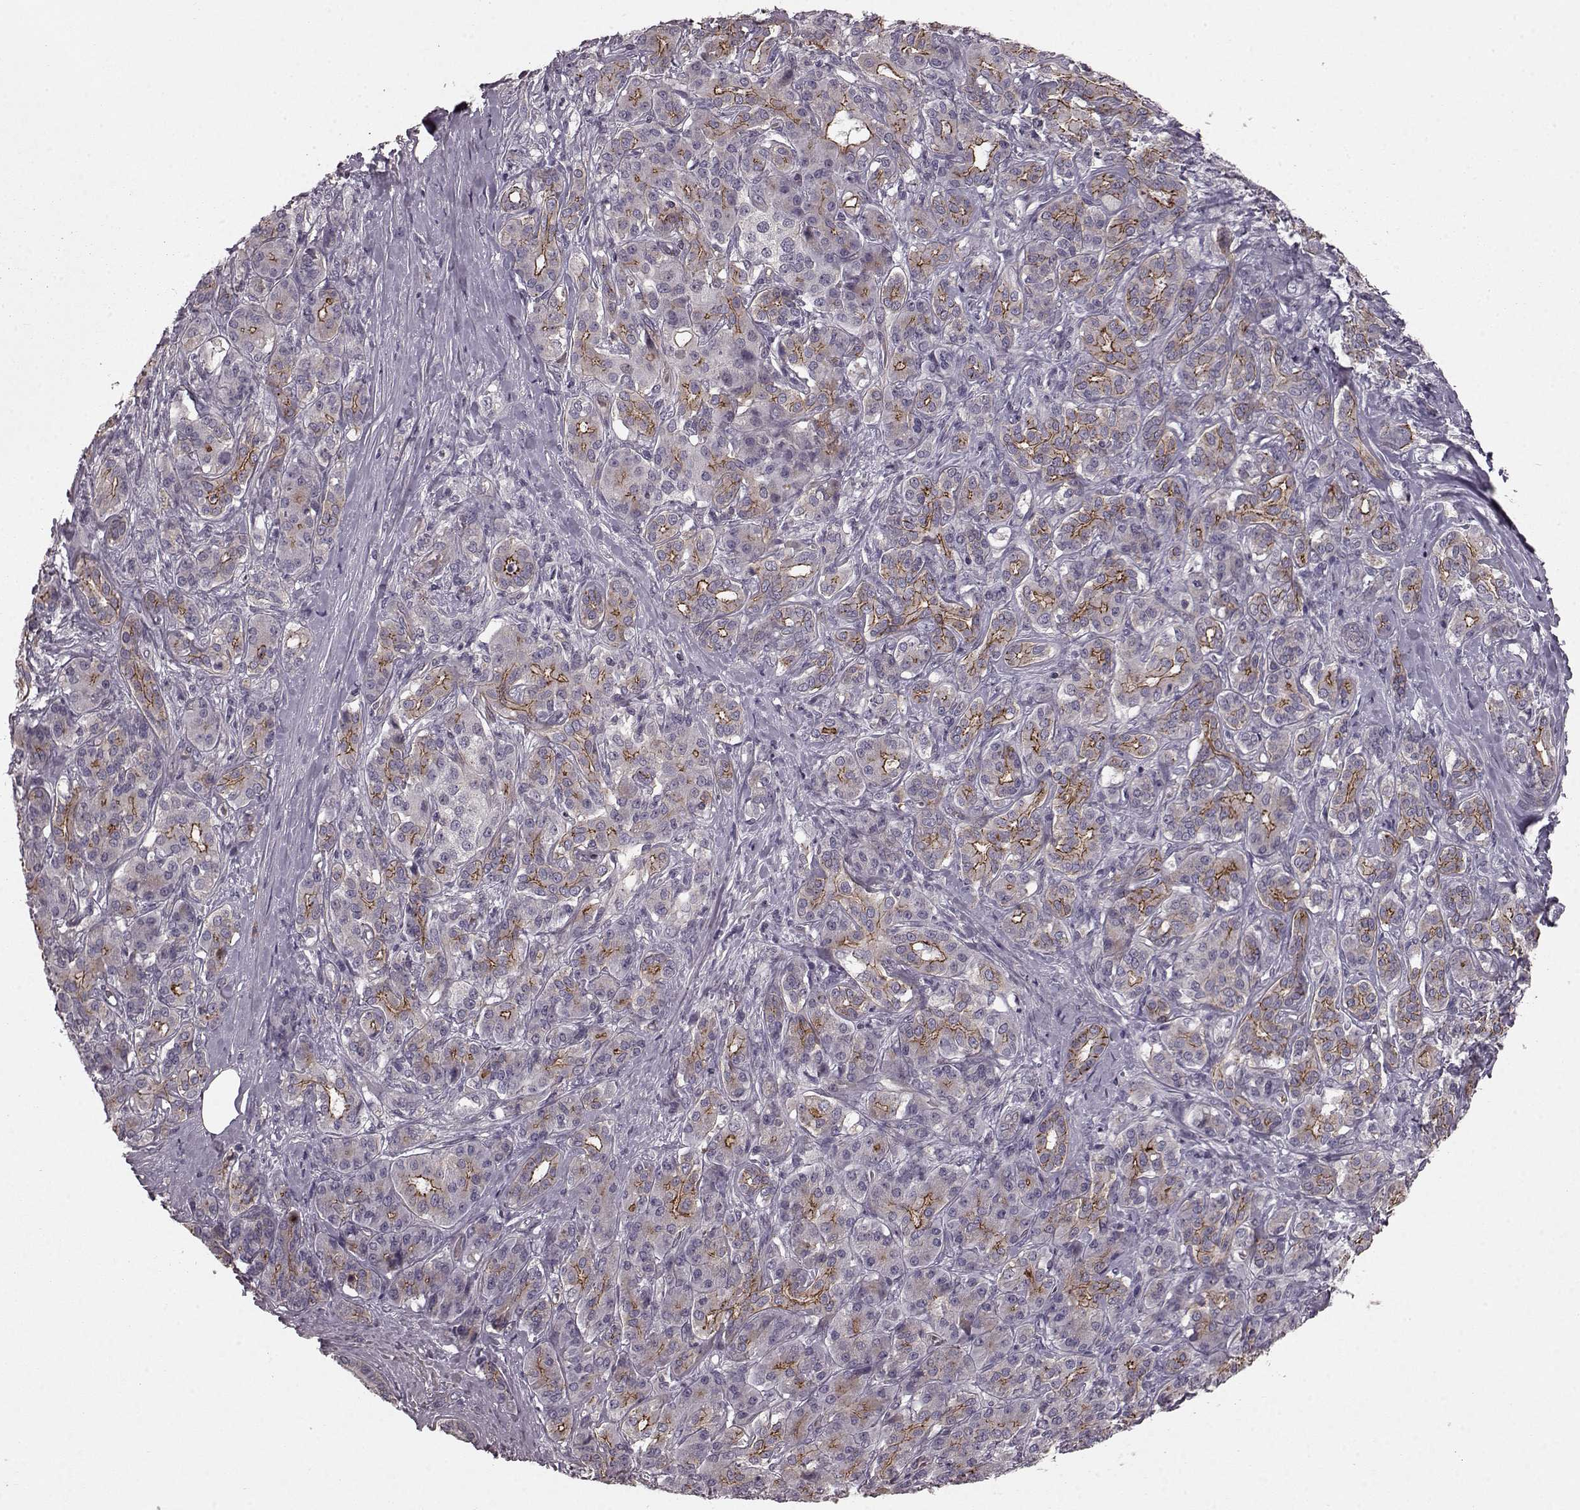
{"staining": {"intensity": "moderate", "quantity": "25%-75%", "location": "cytoplasmic/membranous"}, "tissue": "pancreatic cancer", "cell_type": "Tumor cells", "image_type": "cancer", "snomed": [{"axis": "morphology", "description": "Normal tissue, NOS"}, {"axis": "morphology", "description": "Inflammation, NOS"}, {"axis": "morphology", "description": "Adenocarcinoma, NOS"}, {"axis": "topography", "description": "Pancreas"}], "caption": "Adenocarcinoma (pancreatic) stained with a brown dye demonstrates moderate cytoplasmic/membranous positive staining in approximately 25%-75% of tumor cells.", "gene": "SLC22A18", "patient": {"sex": "male", "age": 57}}